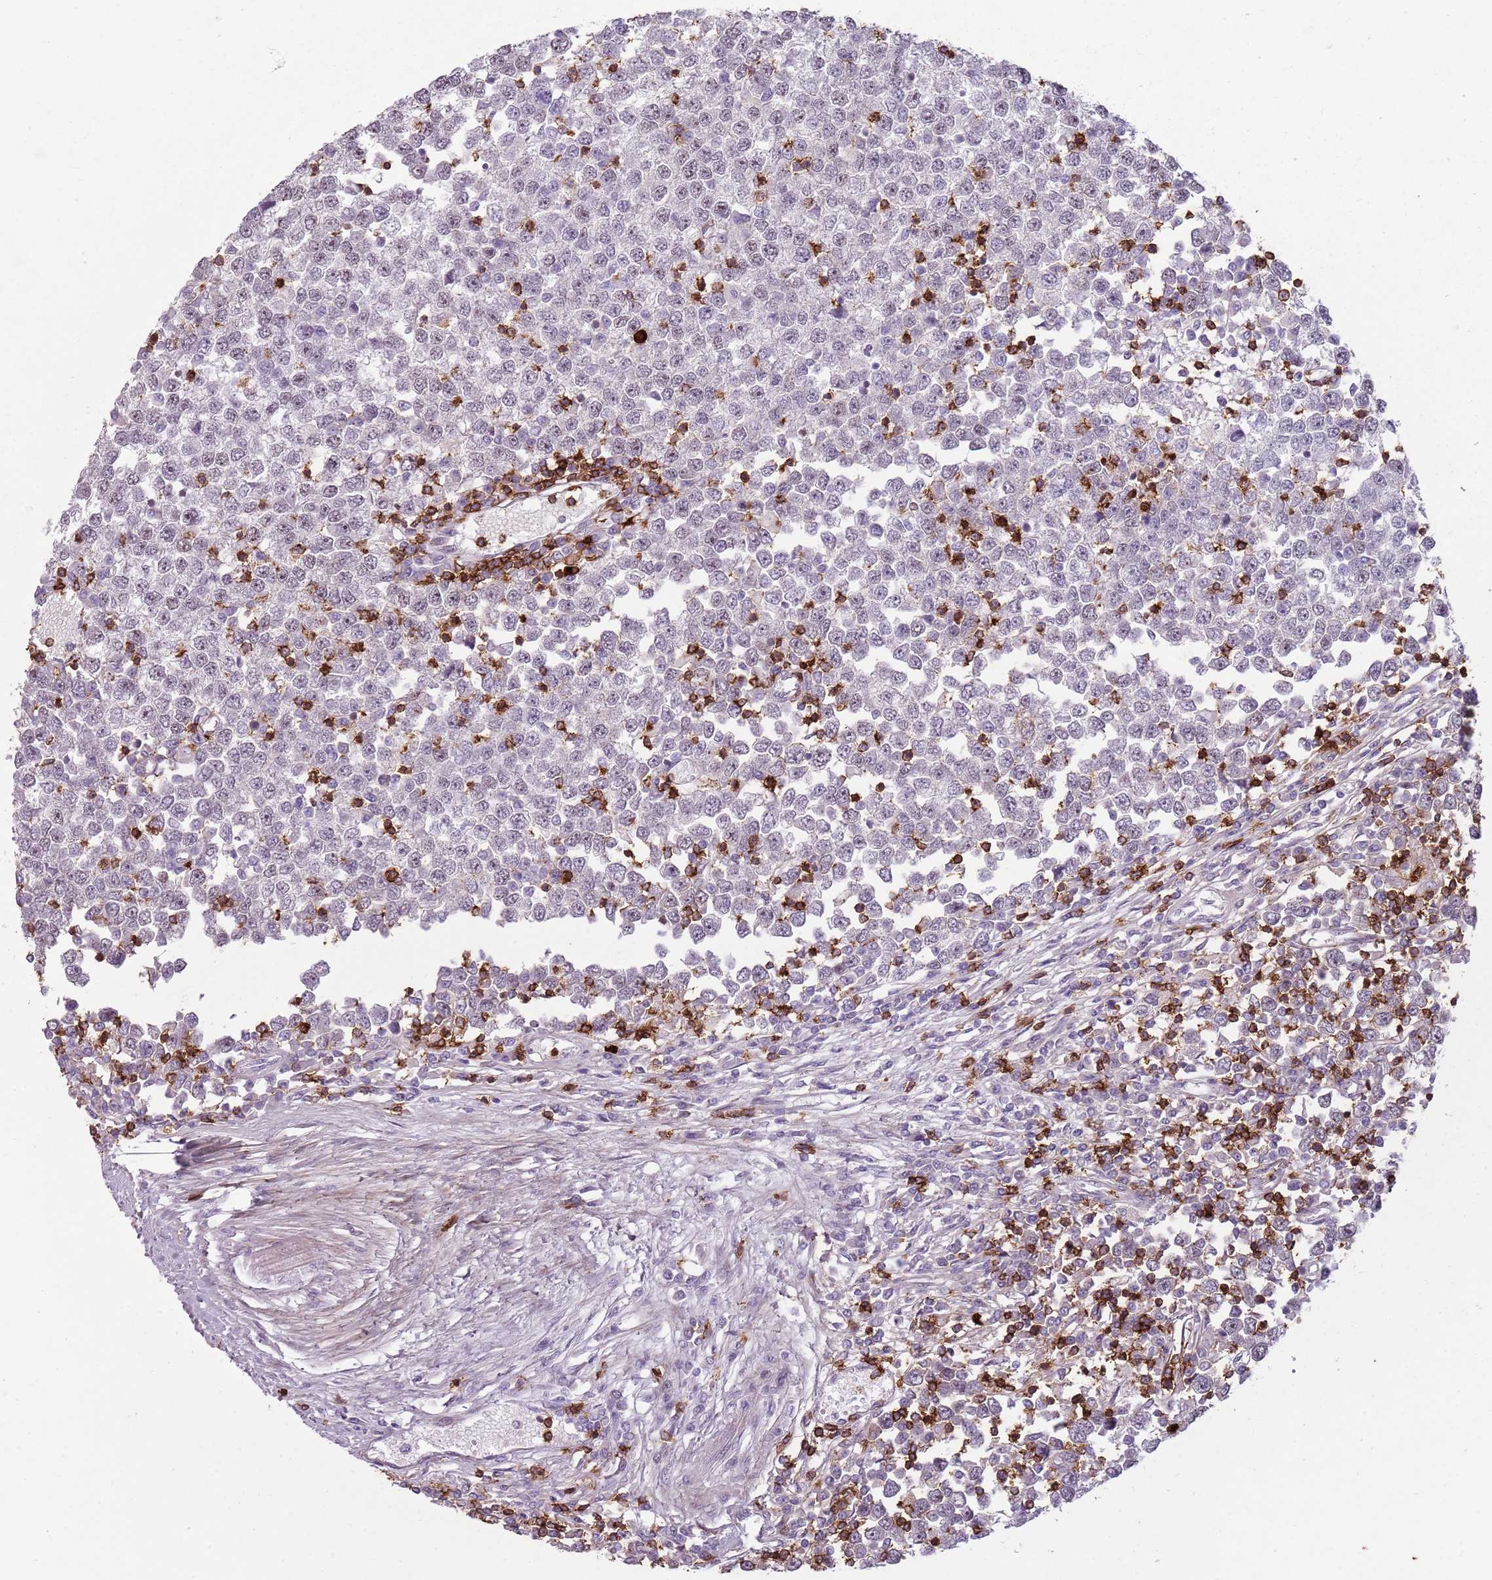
{"staining": {"intensity": "negative", "quantity": "none", "location": "none"}, "tissue": "testis cancer", "cell_type": "Tumor cells", "image_type": "cancer", "snomed": [{"axis": "morphology", "description": "Seminoma, NOS"}, {"axis": "topography", "description": "Testis"}], "caption": "This micrograph is of testis cancer (seminoma) stained with immunohistochemistry (IHC) to label a protein in brown with the nuclei are counter-stained blue. There is no staining in tumor cells. The staining was performed using DAB (3,3'-diaminobenzidine) to visualize the protein expression in brown, while the nuclei were stained in blue with hematoxylin (Magnification: 20x).", "gene": "ZNF583", "patient": {"sex": "male", "age": 65}}